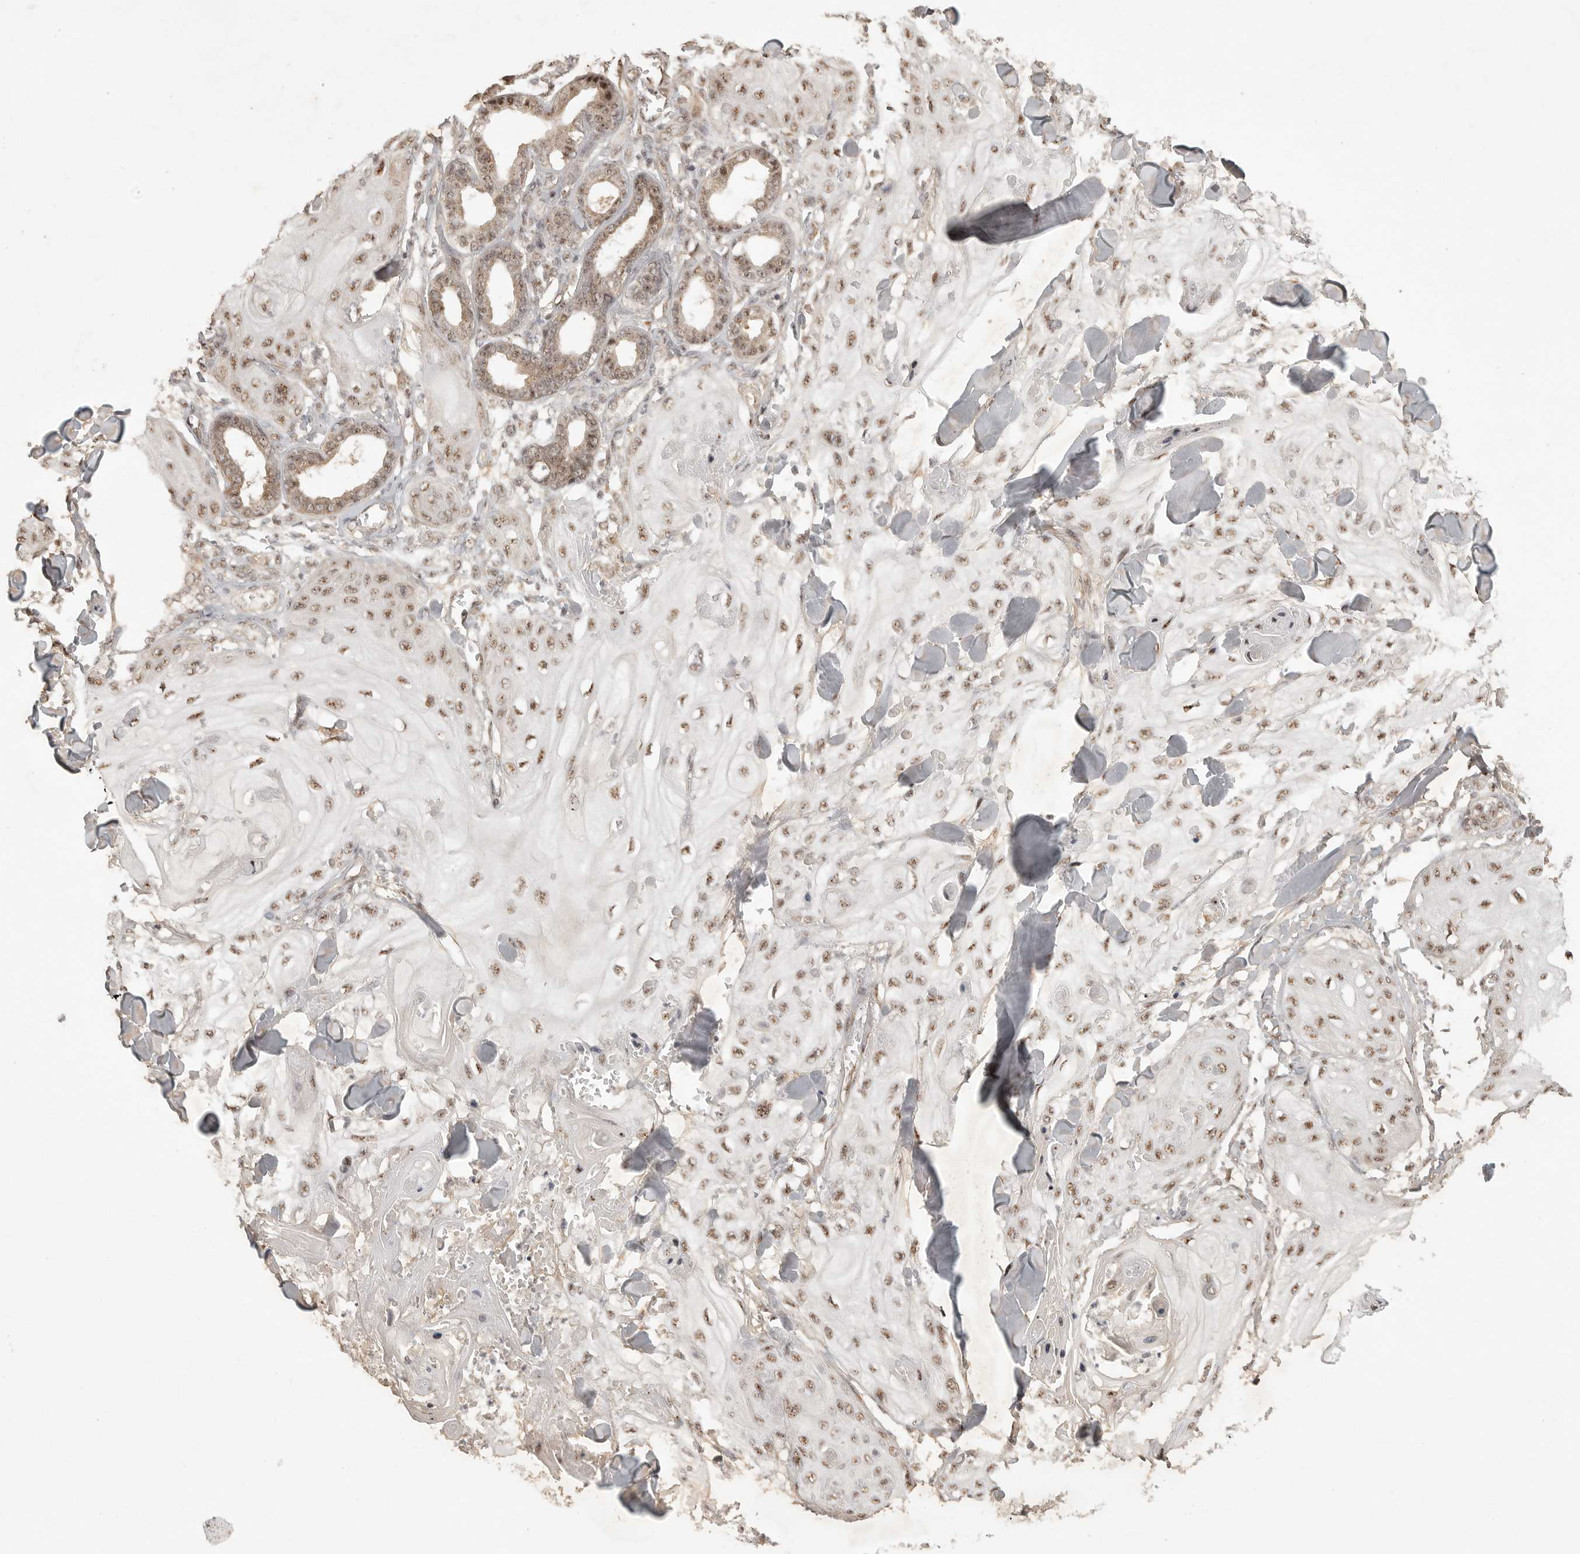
{"staining": {"intensity": "moderate", "quantity": ">75%", "location": "nuclear"}, "tissue": "skin cancer", "cell_type": "Tumor cells", "image_type": "cancer", "snomed": [{"axis": "morphology", "description": "Squamous cell carcinoma, NOS"}, {"axis": "topography", "description": "Skin"}], "caption": "DAB immunohistochemical staining of squamous cell carcinoma (skin) displays moderate nuclear protein expression in approximately >75% of tumor cells. (DAB = brown stain, brightfield microscopy at high magnification).", "gene": "POMP", "patient": {"sex": "male", "age": 74}}